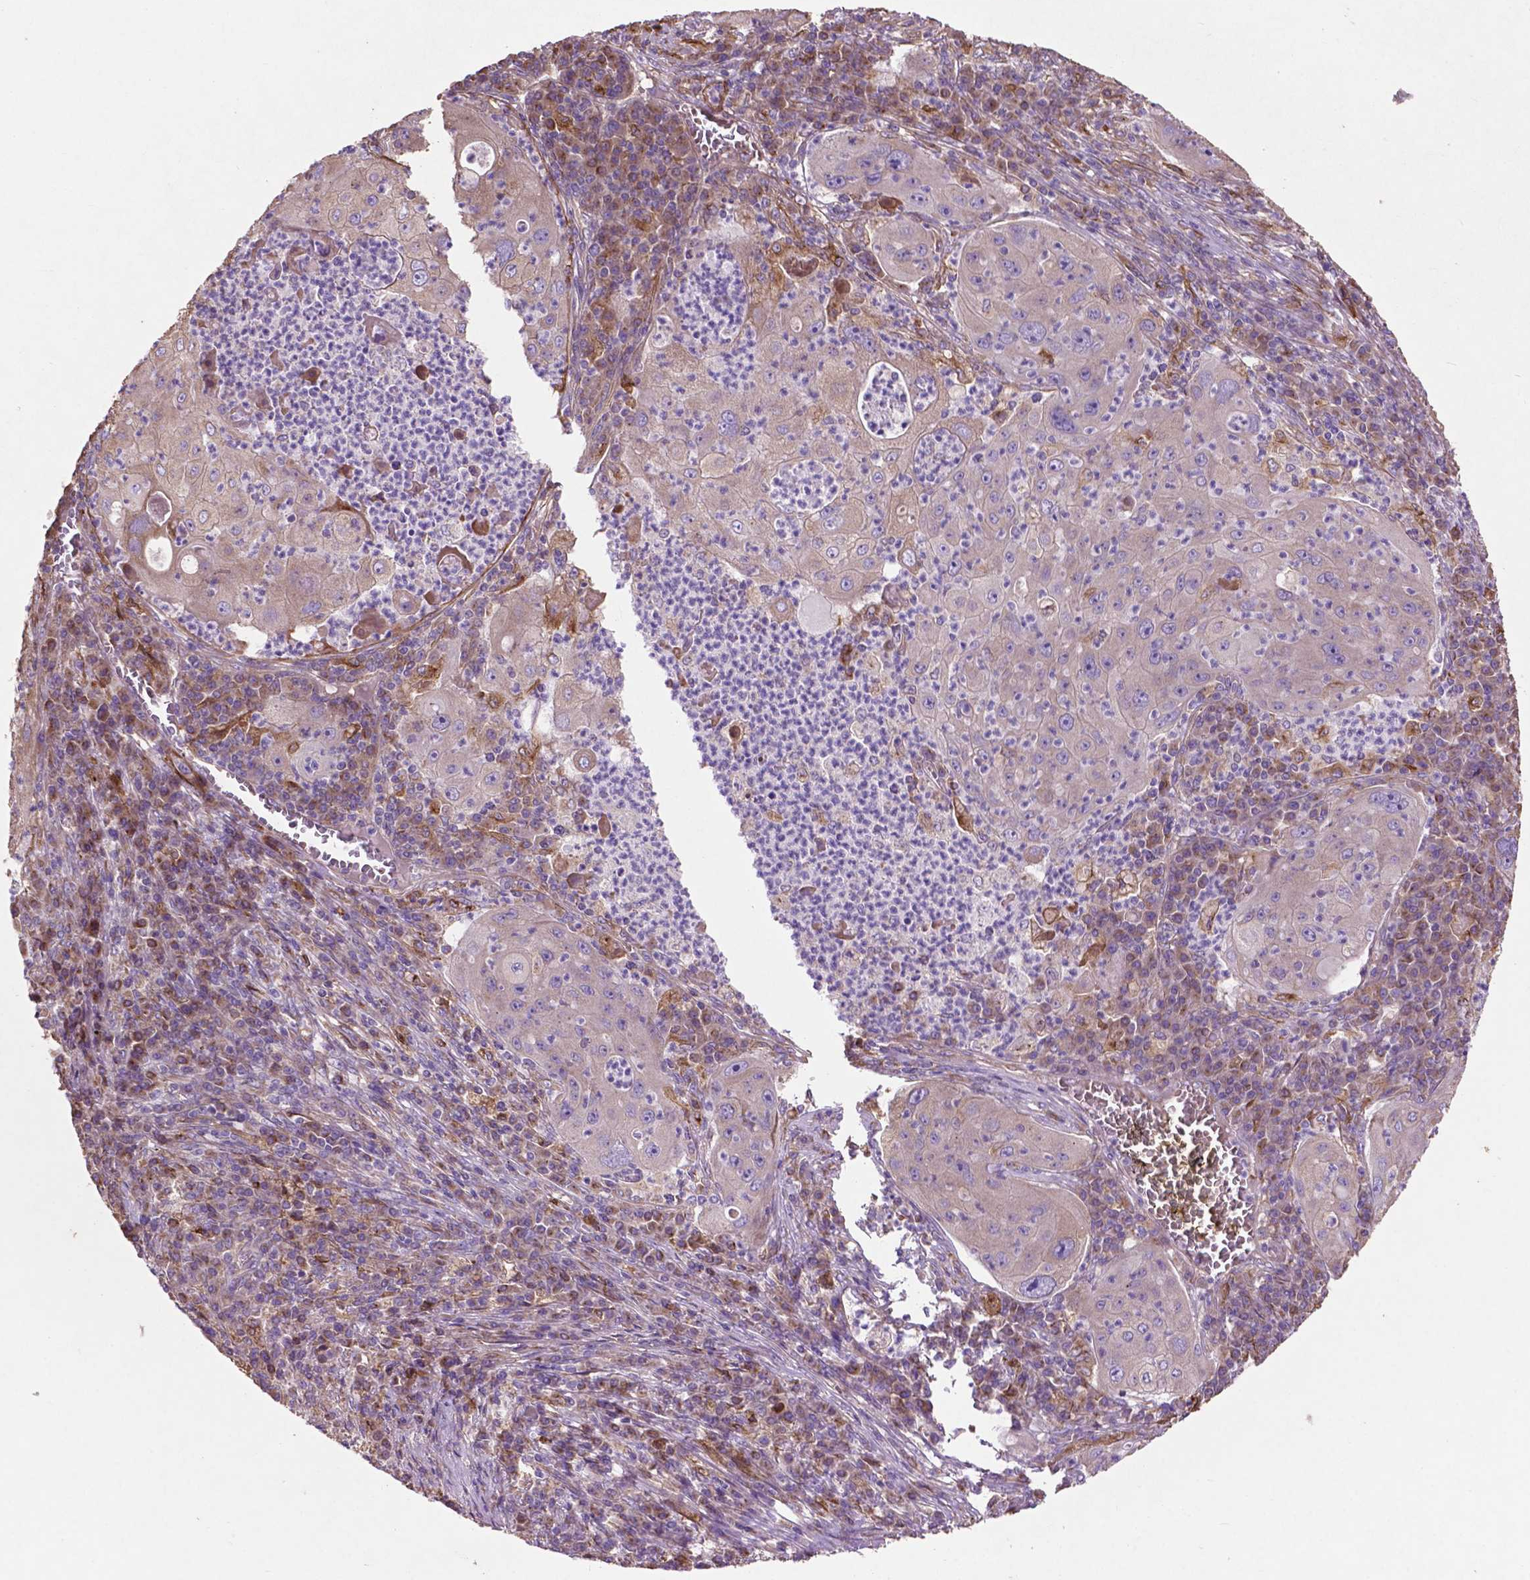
{"staining": {"intensity": "negative", "quantity": "none", "location": "none"}, "tissue": "lung cancer", "cell_type": "Tumor cells", "image_type": "cancer", "snomed": [{"axis": "morphology", "description": "Squamous cell carcinoma, NOS"}, {"axis": "topography", "description": "Lung"}], "caption": "Tumor cells are negative for protein expression in human squamous cell carcinoma (lung).", "gene": "MBTPS1", "patient": {"sex": "female", "age": 59}}